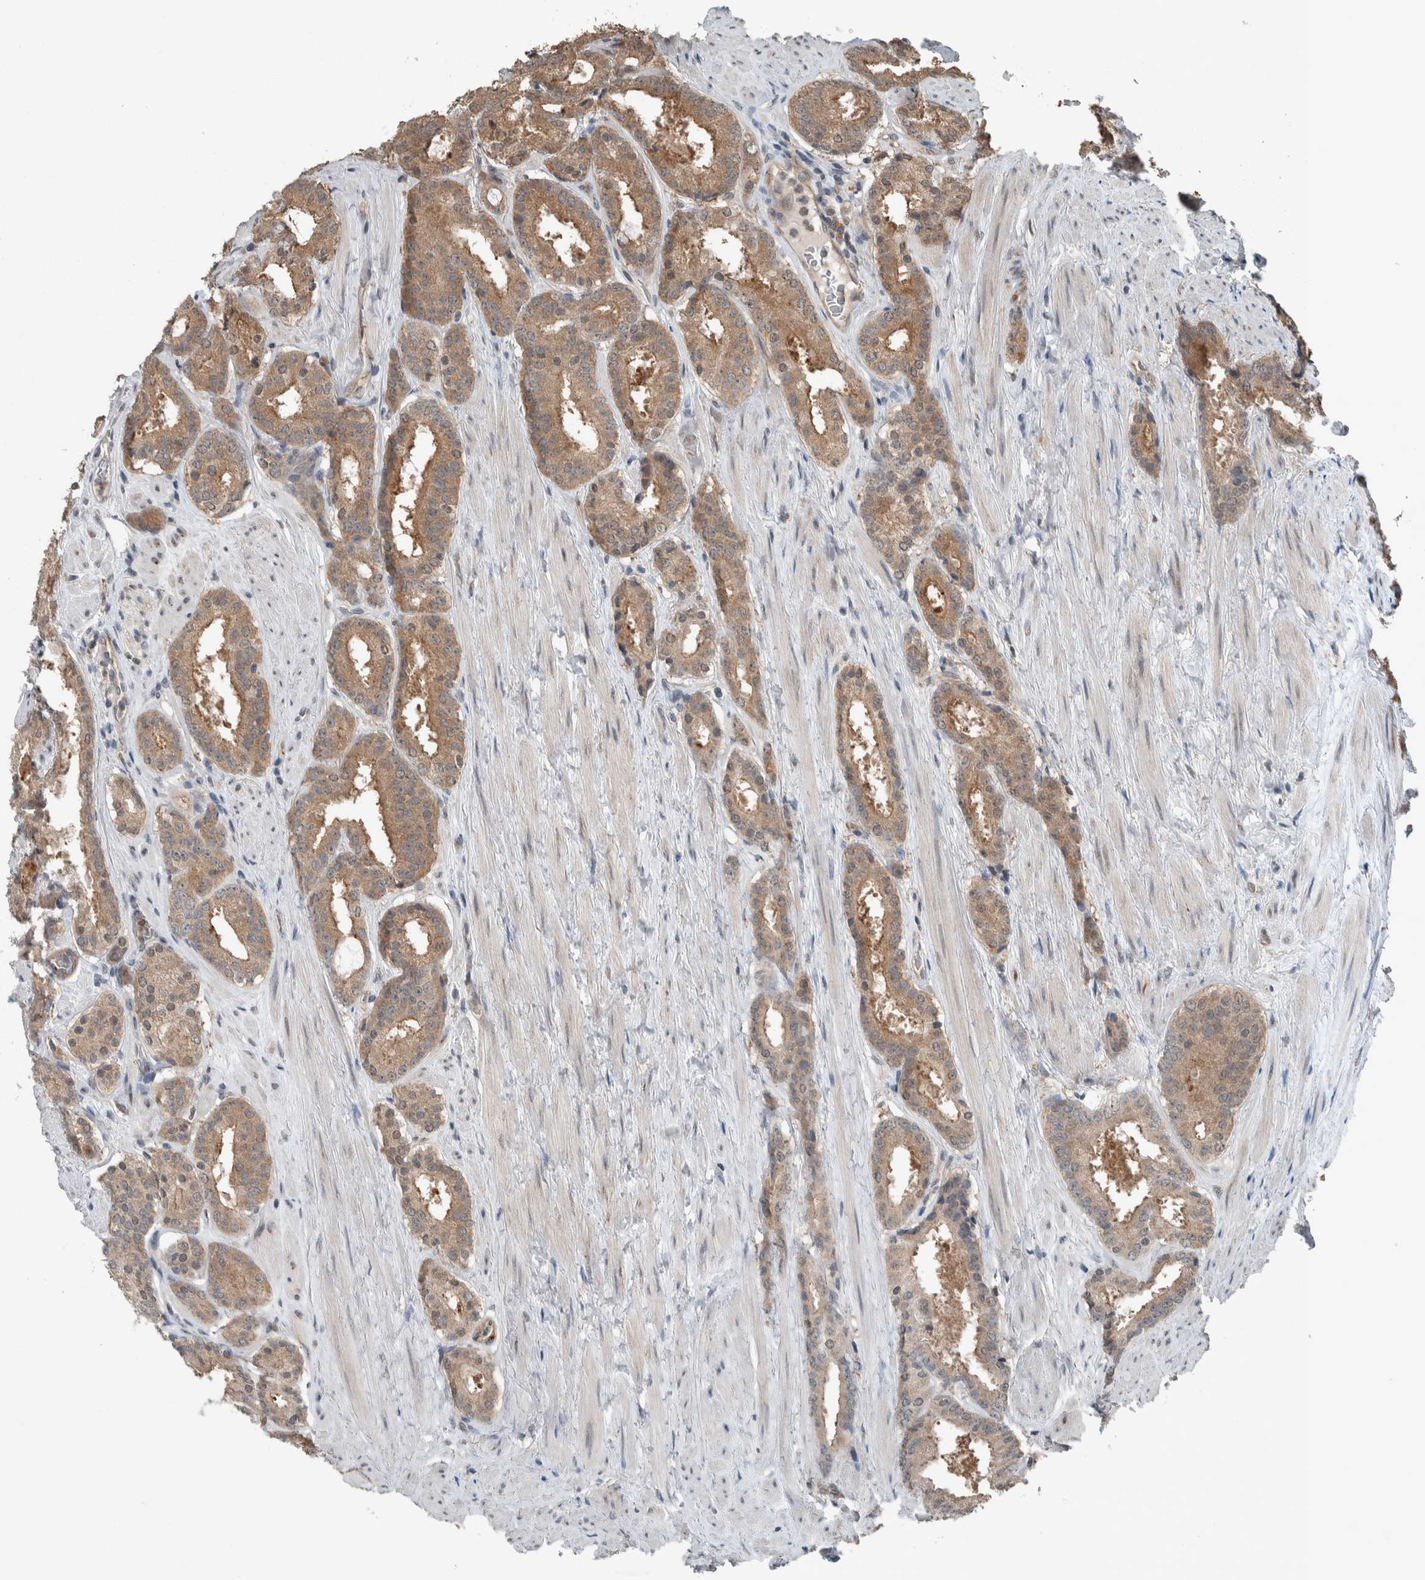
{"staining": {"intensity": "moderate", "quantity": "25%-75%", "location": "cytoplasmic/membranous"}, "tissue": "prostate cancer", "cell_type": "Tumor cells", "image_type": "cancer", "snomed": [{"axis": "morphology", "description": "Adenocarcinoma, Low grade"}, {"axis": "topography", "description": "Prostate"}], "caption": "Immunohistochemical staining of low-grade adenocarcinoma (prostate) demonstrates medium levels of moderate cytoplasmic/membranous protein positivity in about 25%-75% of tumor cells.", "gene": "MYO1E", "patient": {"sex": "male", "age": 69}}